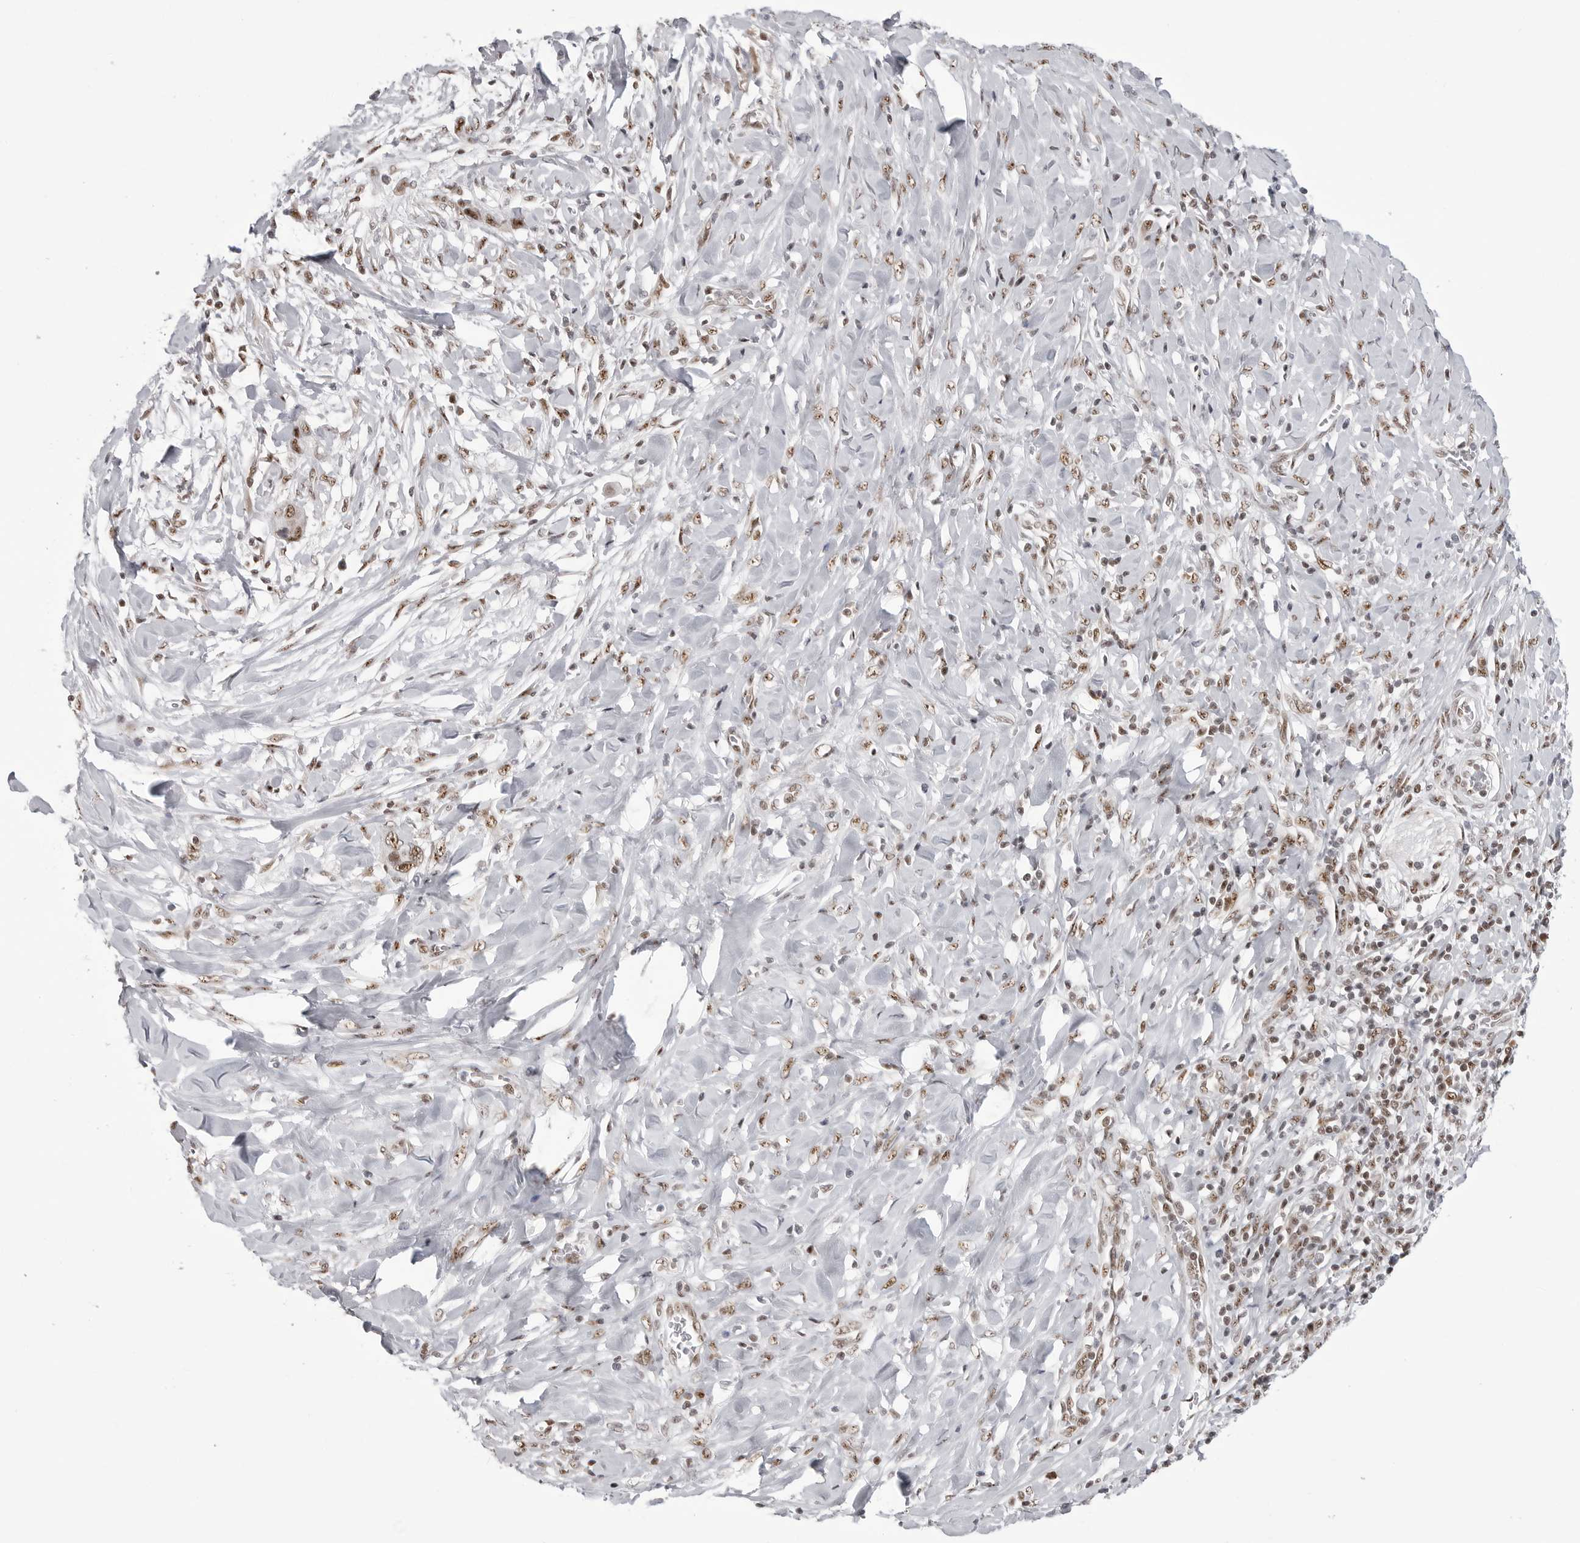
{"staining": {"intensity": "moderate", "quantity": ">75%", "location": "nuclear"}, "tissue": "pancreatic cancer", "cell_type": "Tumor cells", "image_type": "cancer", "snomed": [{"axis": "morphology", "description": "Normal tissue, NOS"}, {"axis": "morphology", "description": "Adenocarcinoma, NOS"}, {"axis": "topography", "description": "Pancreas"}, {"axis": "topography", "description": "Peripheral nerve tissue"}], "caption": "Moderate nuclear protein positivity is appreciated in about >75% of tumor cells in pancreatic adenocarcinoma.", "gene": "WRAP53", "patient": {"sex": "male", "age": 59}}